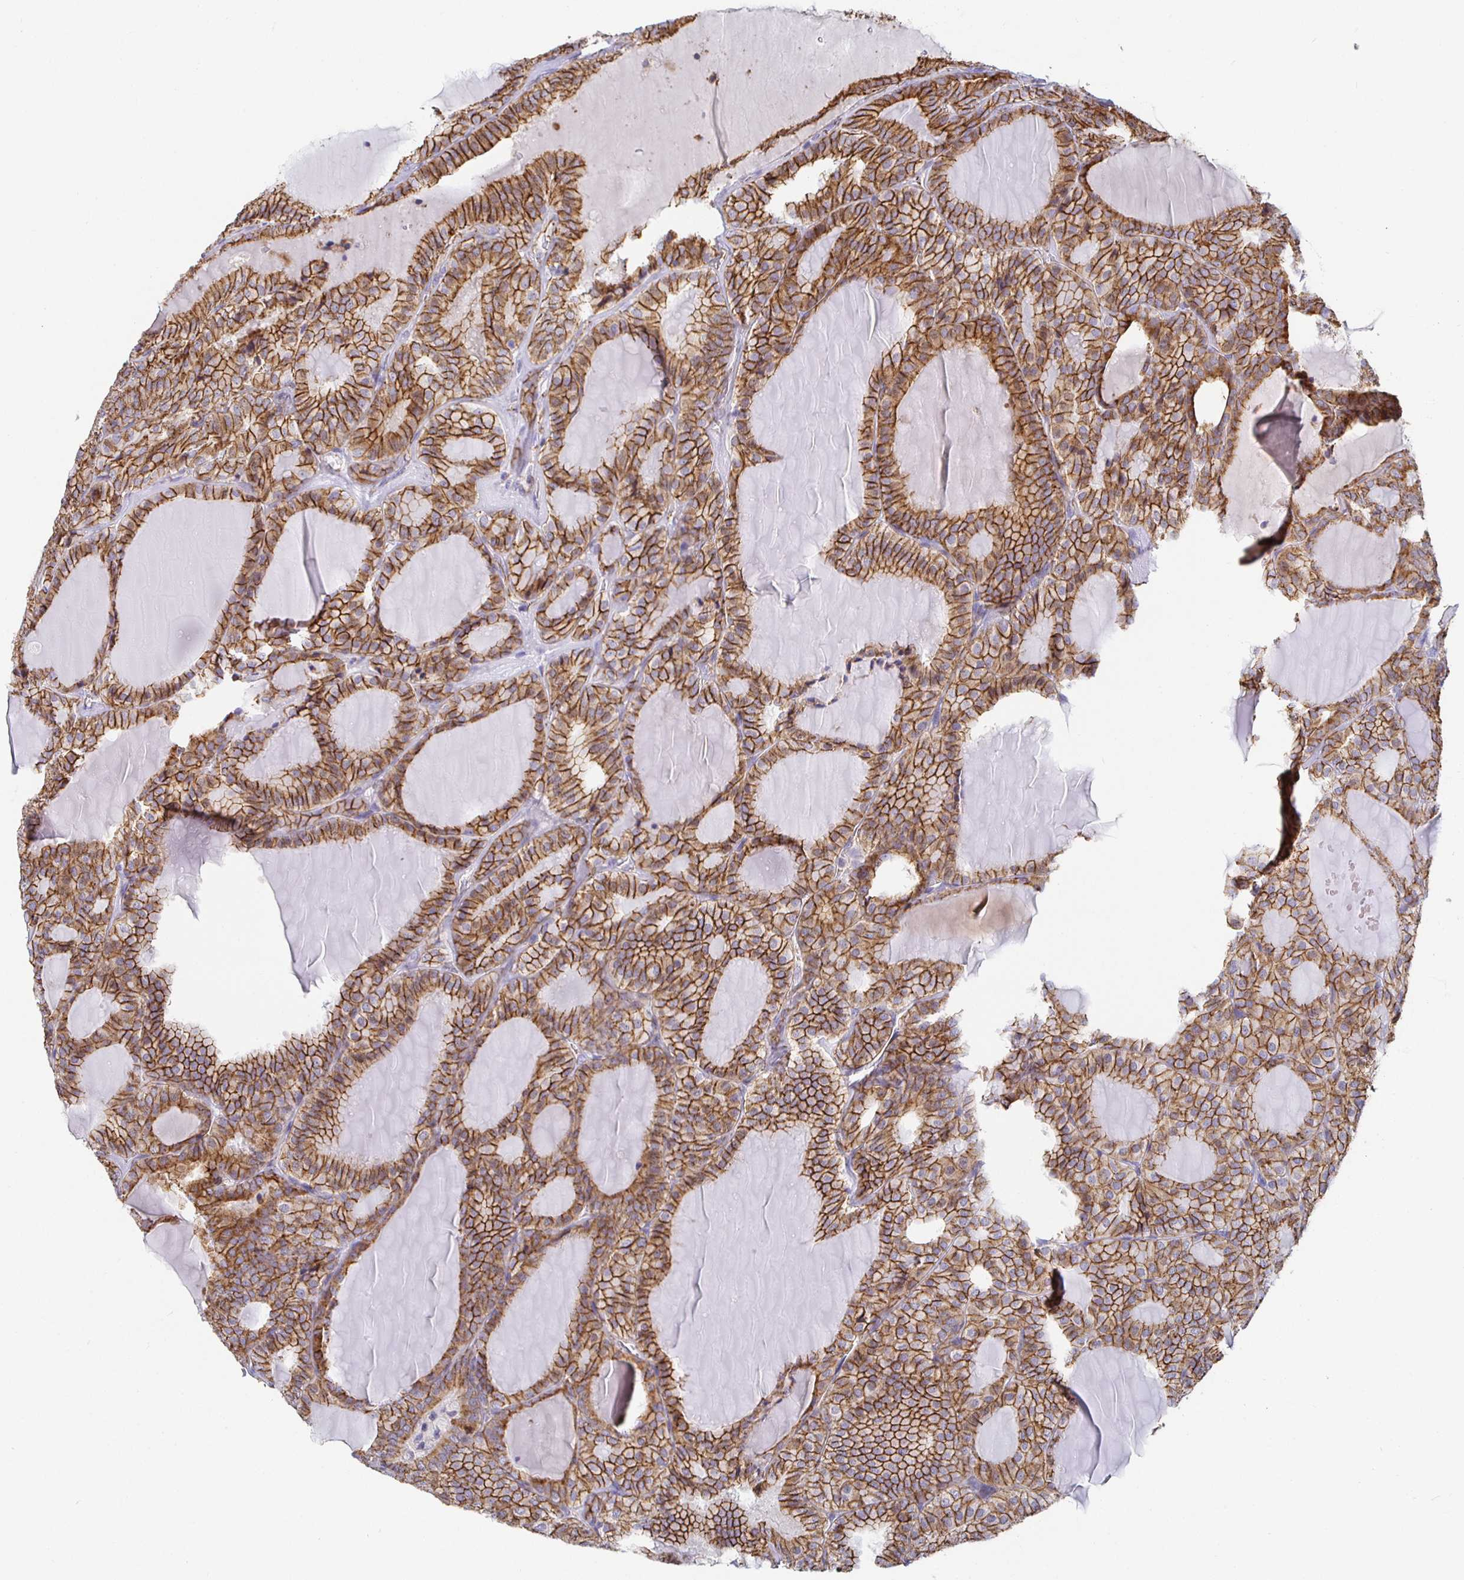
{"staining": {"intensity": "moderate", "quantity": ">75%", "location": "cytoplasmic/membranous"}, "tissue": "thyroid cancer", "cell_type": "Tumor cells", "image_type": "cancer", "snomed": [{"axis": "morphology", "description": "Follicular adenoma carcinoma, NOS"}, {"axis": "topography", "description": "Thyroid gland"}], "caption": "Immunohistochemistry (IHC) image of follicular adenoma carcinoma (thyroid) stained for a protein (brown), which reveals medium levels of moderate cytoplasmic/membranous expression in about >75% of tumor cells.", "gene": "PIWIL3", "patient": {"sex": "male", "age": 74}}